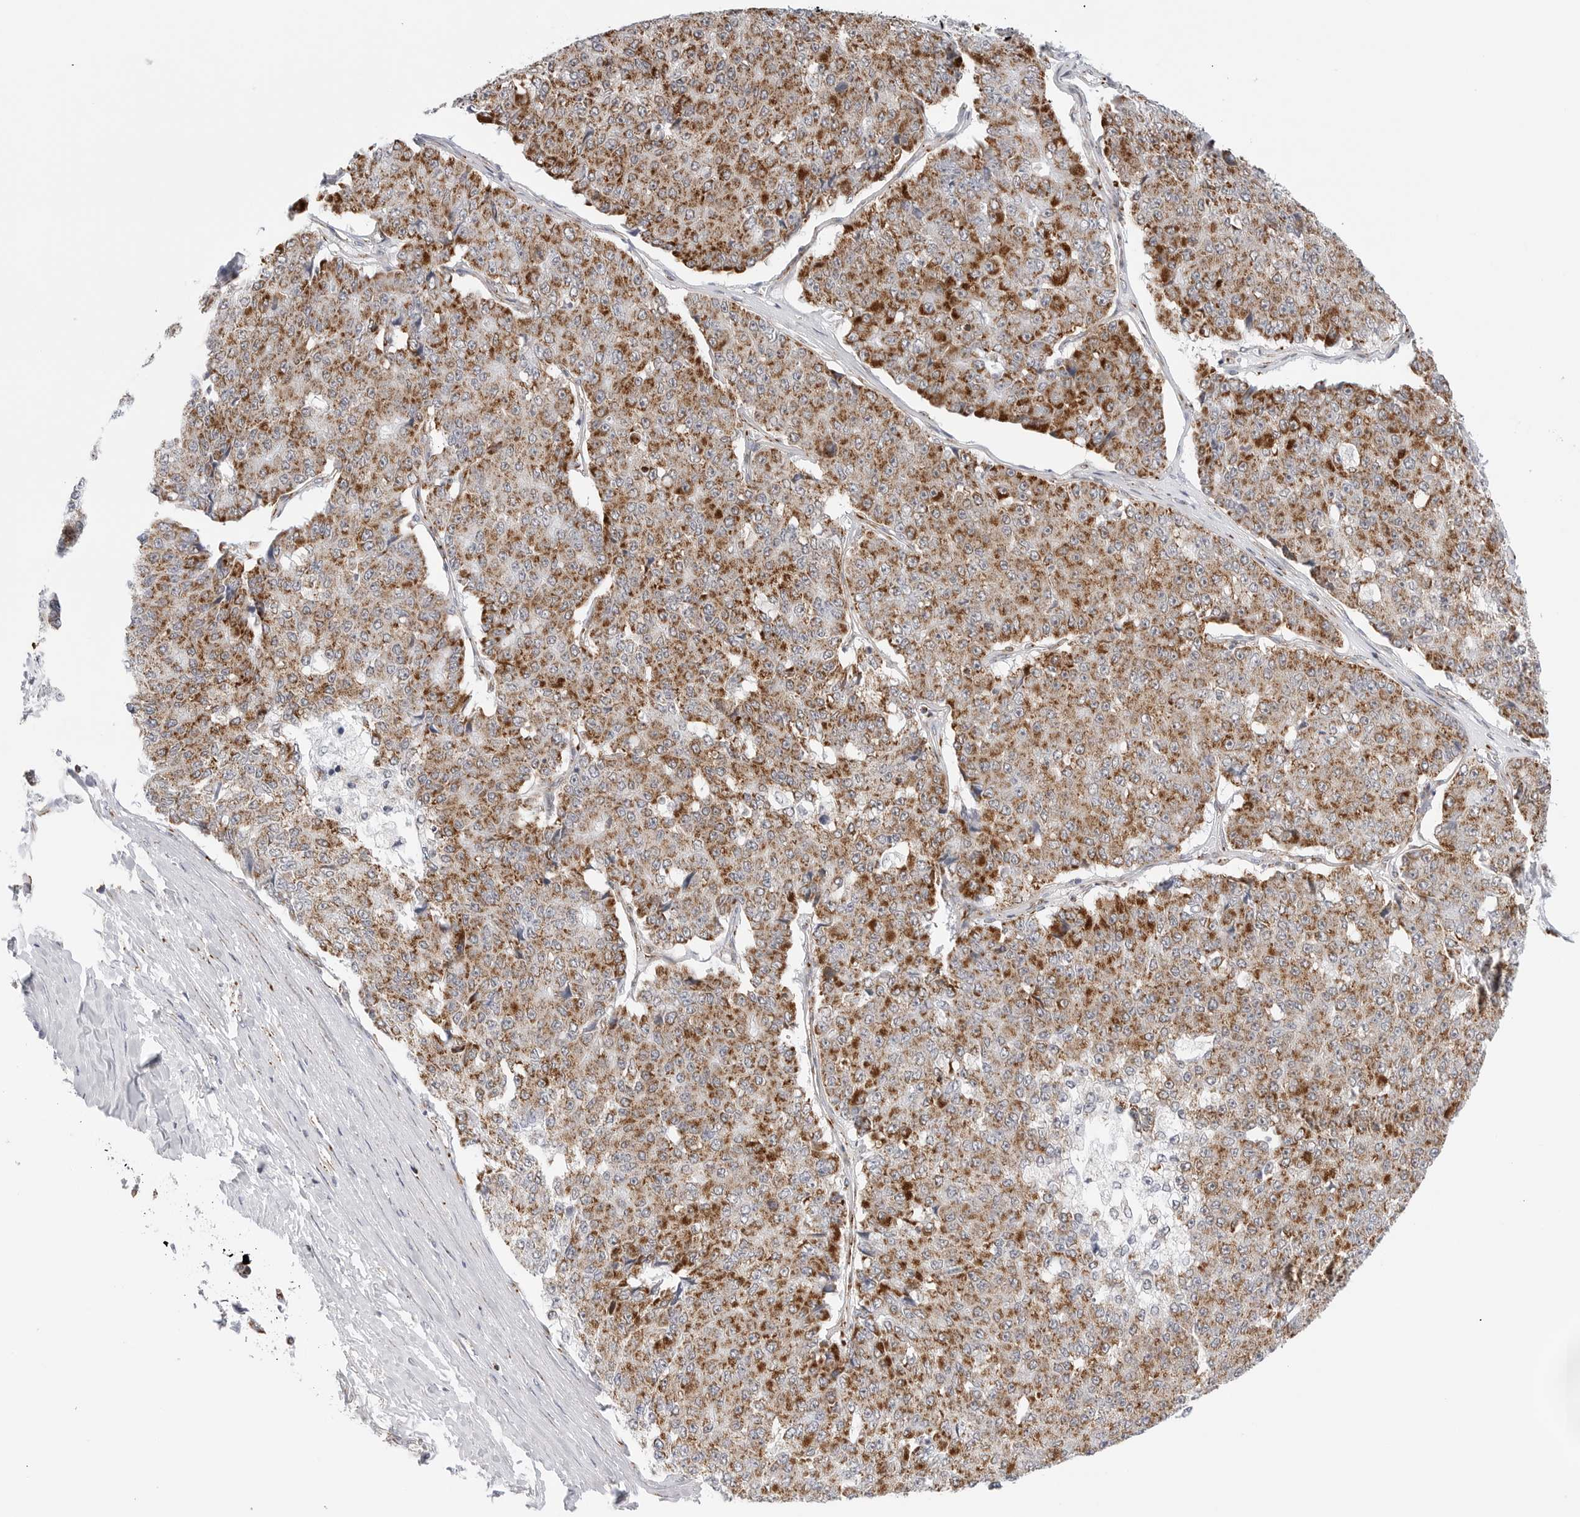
{"staining": {"intensity": "strong", "quantity": ">75%", "location": "cytoplasmic/membranous"}, "tissue": "pancreatic cancer", "cell_type": "Tumor cells", "image_type": "cancer", "snomed": [{"axis": "morphology", "description": "Adenocarcinoma, NOS"}, {"axis": "topography", "description": "Pancreas"}], "caption": "High-magnification brightfield microscopy of pancreatic cancer (adenocarcinoma) stained with DAB (brown) and counterstained with hematoxylin (blue). tumor cells exhibit strong cytoplasmic/membranous expression is identified in about>75% of cells.", "gene": "ATP5IF1", "patient": {"sex": "male", "age": 50}}